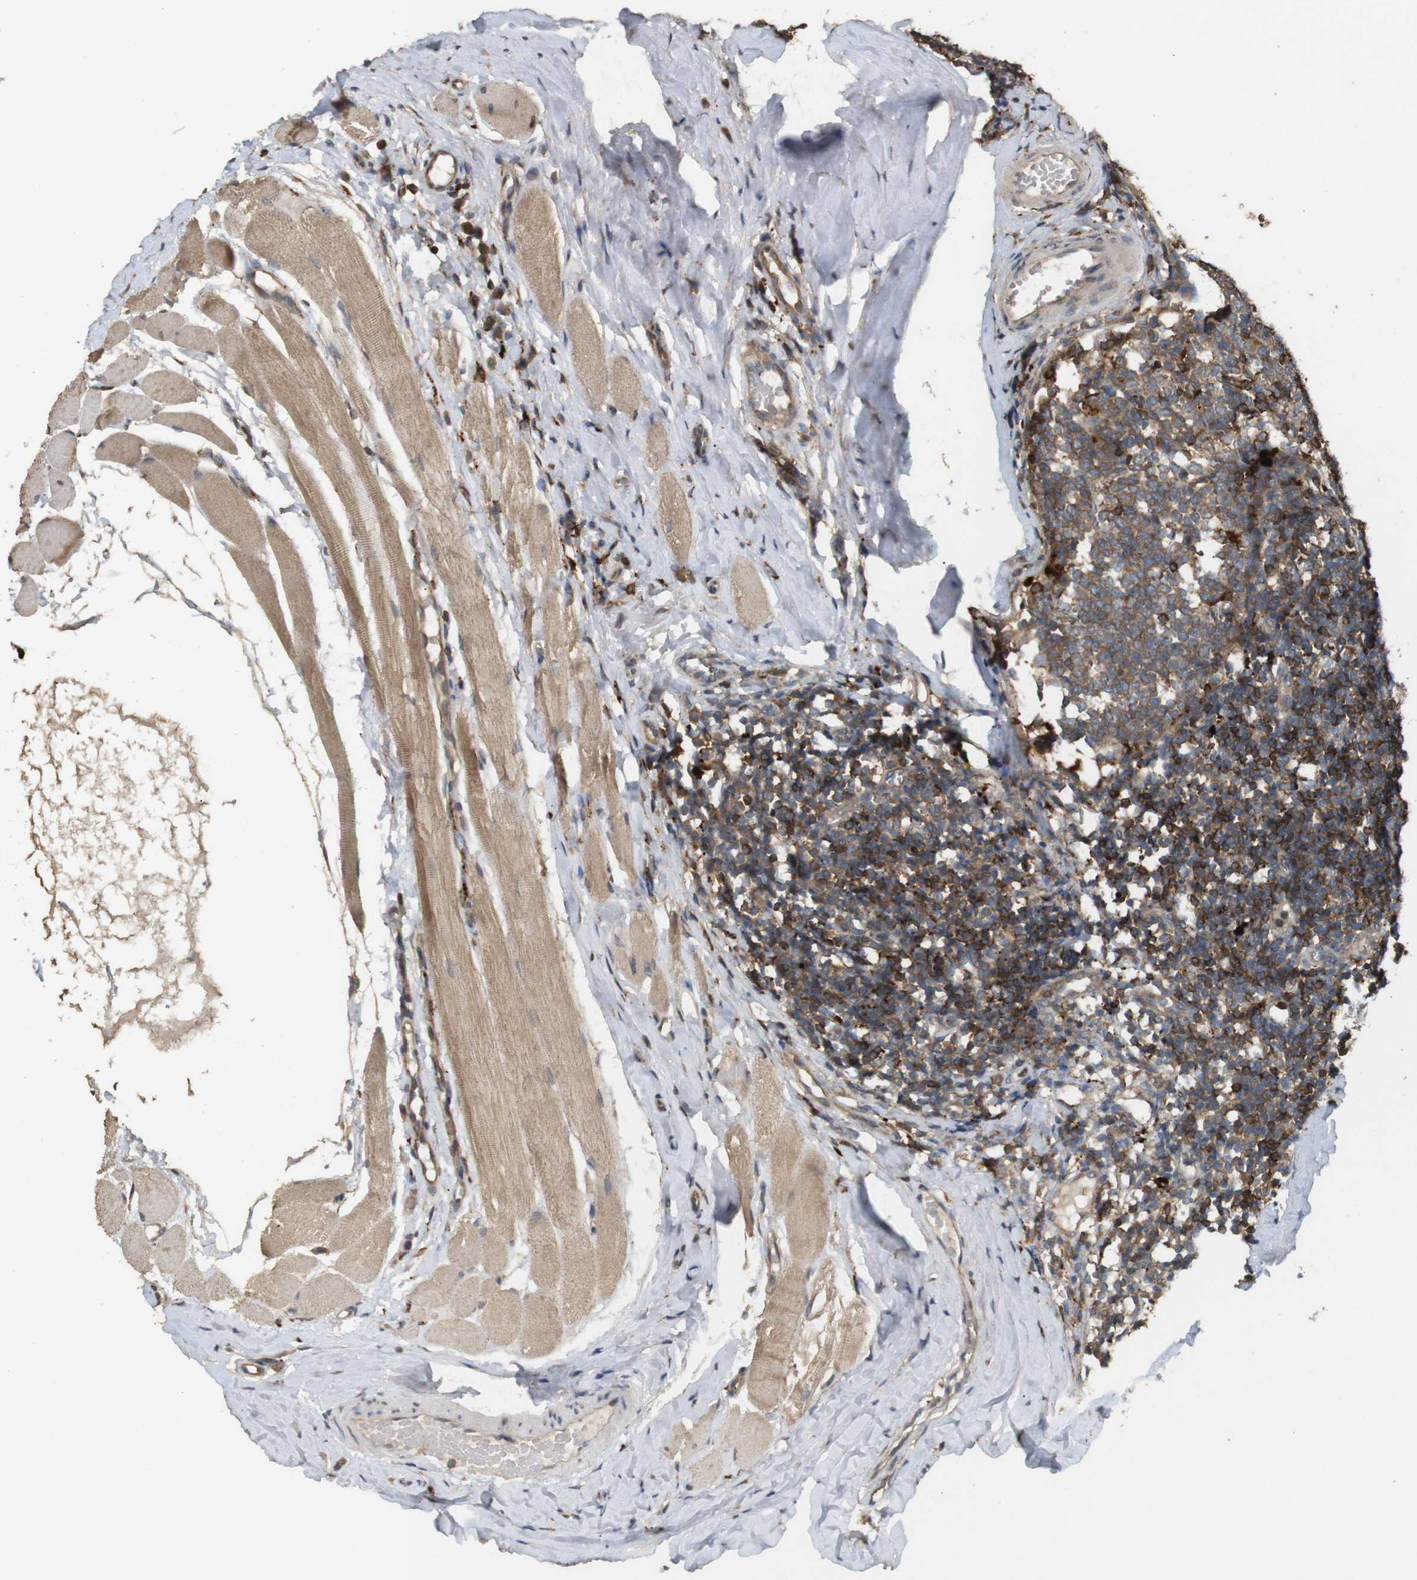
{"staining": {"intensity": "moderate", "quantity": ">75%", "location": "cytoplasmic/membranous"}, "tissue": "tonsil", "cell_type": "Germinal center cells", "image_type": "normal", "snomed": [{"axis": "morphology", "description": "Normal tissue, NOS"}, {"axis": "topography", "description": "Tonsil"}], "caption": "Unremarkable tonsil was stained to show a protein in brown. There is medium levels of moderate cytoplasmic/membranous expression in approximately >75% of germinal center cells. (brown staining indicates protein expression, while blue staining denotes nuclei).", "gene": "KSR1", "patient": {"sex": "female", "age": 19}}